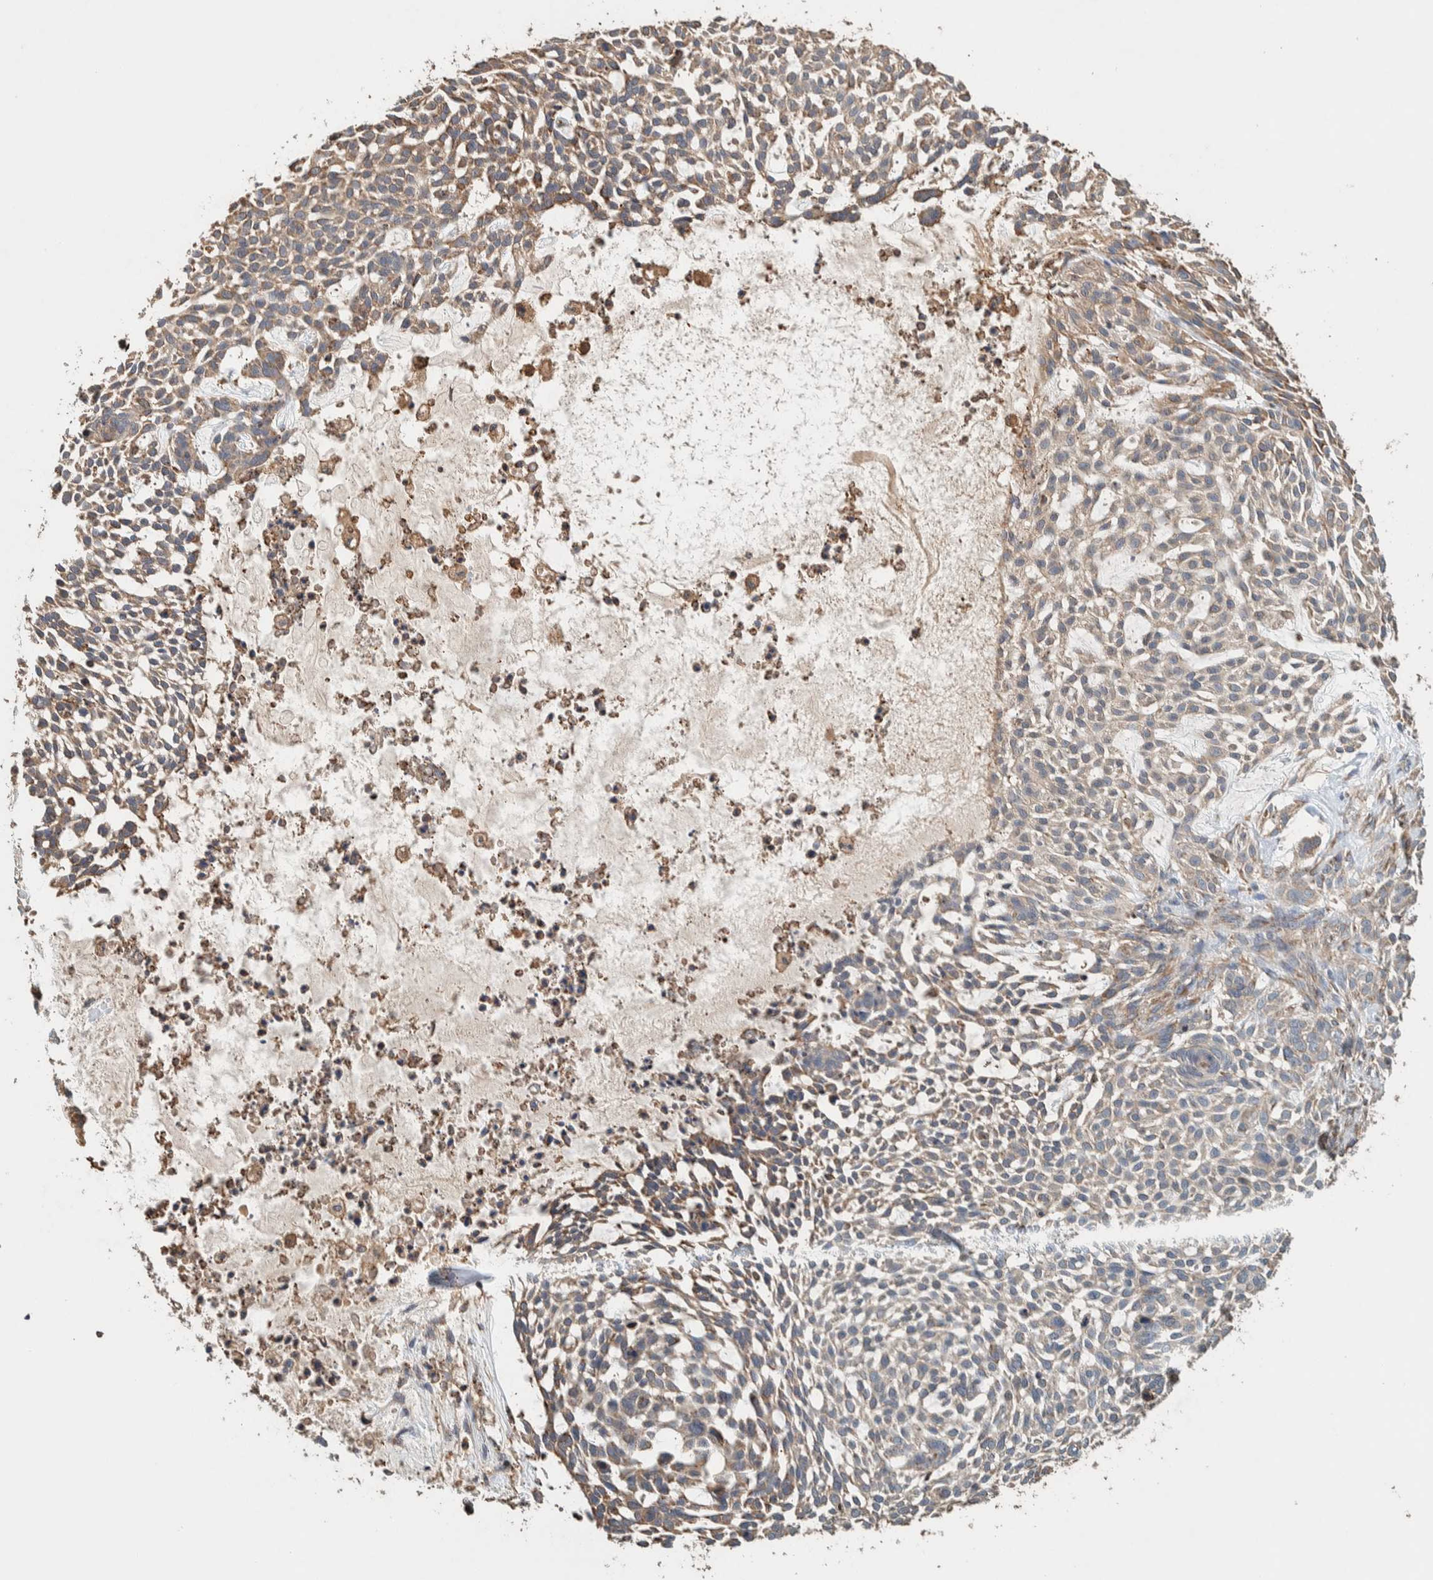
{"staining": {"intensity": "weak", "quantity": "25%-75%", "location": "cytoplasmic/membranous"}, "tissue": "skin cancer", "cell_type": "Tumor cells", "image_type": "cancer", "snomed": [{"axis": "morphology", "description": "Basal cell carcinoma"}, {"axis": "topography", "description": "Skin"}], "caption": "Tumor cells display low levels of weak cytoplasmic/membranous positivity in about 25%-75% of cells in skin basal cell carcinoma. (IHC, brightfield microscopy, high magnification).", "gene": "PLA2G3", "patient": {"sex": "female", "age": 64}}